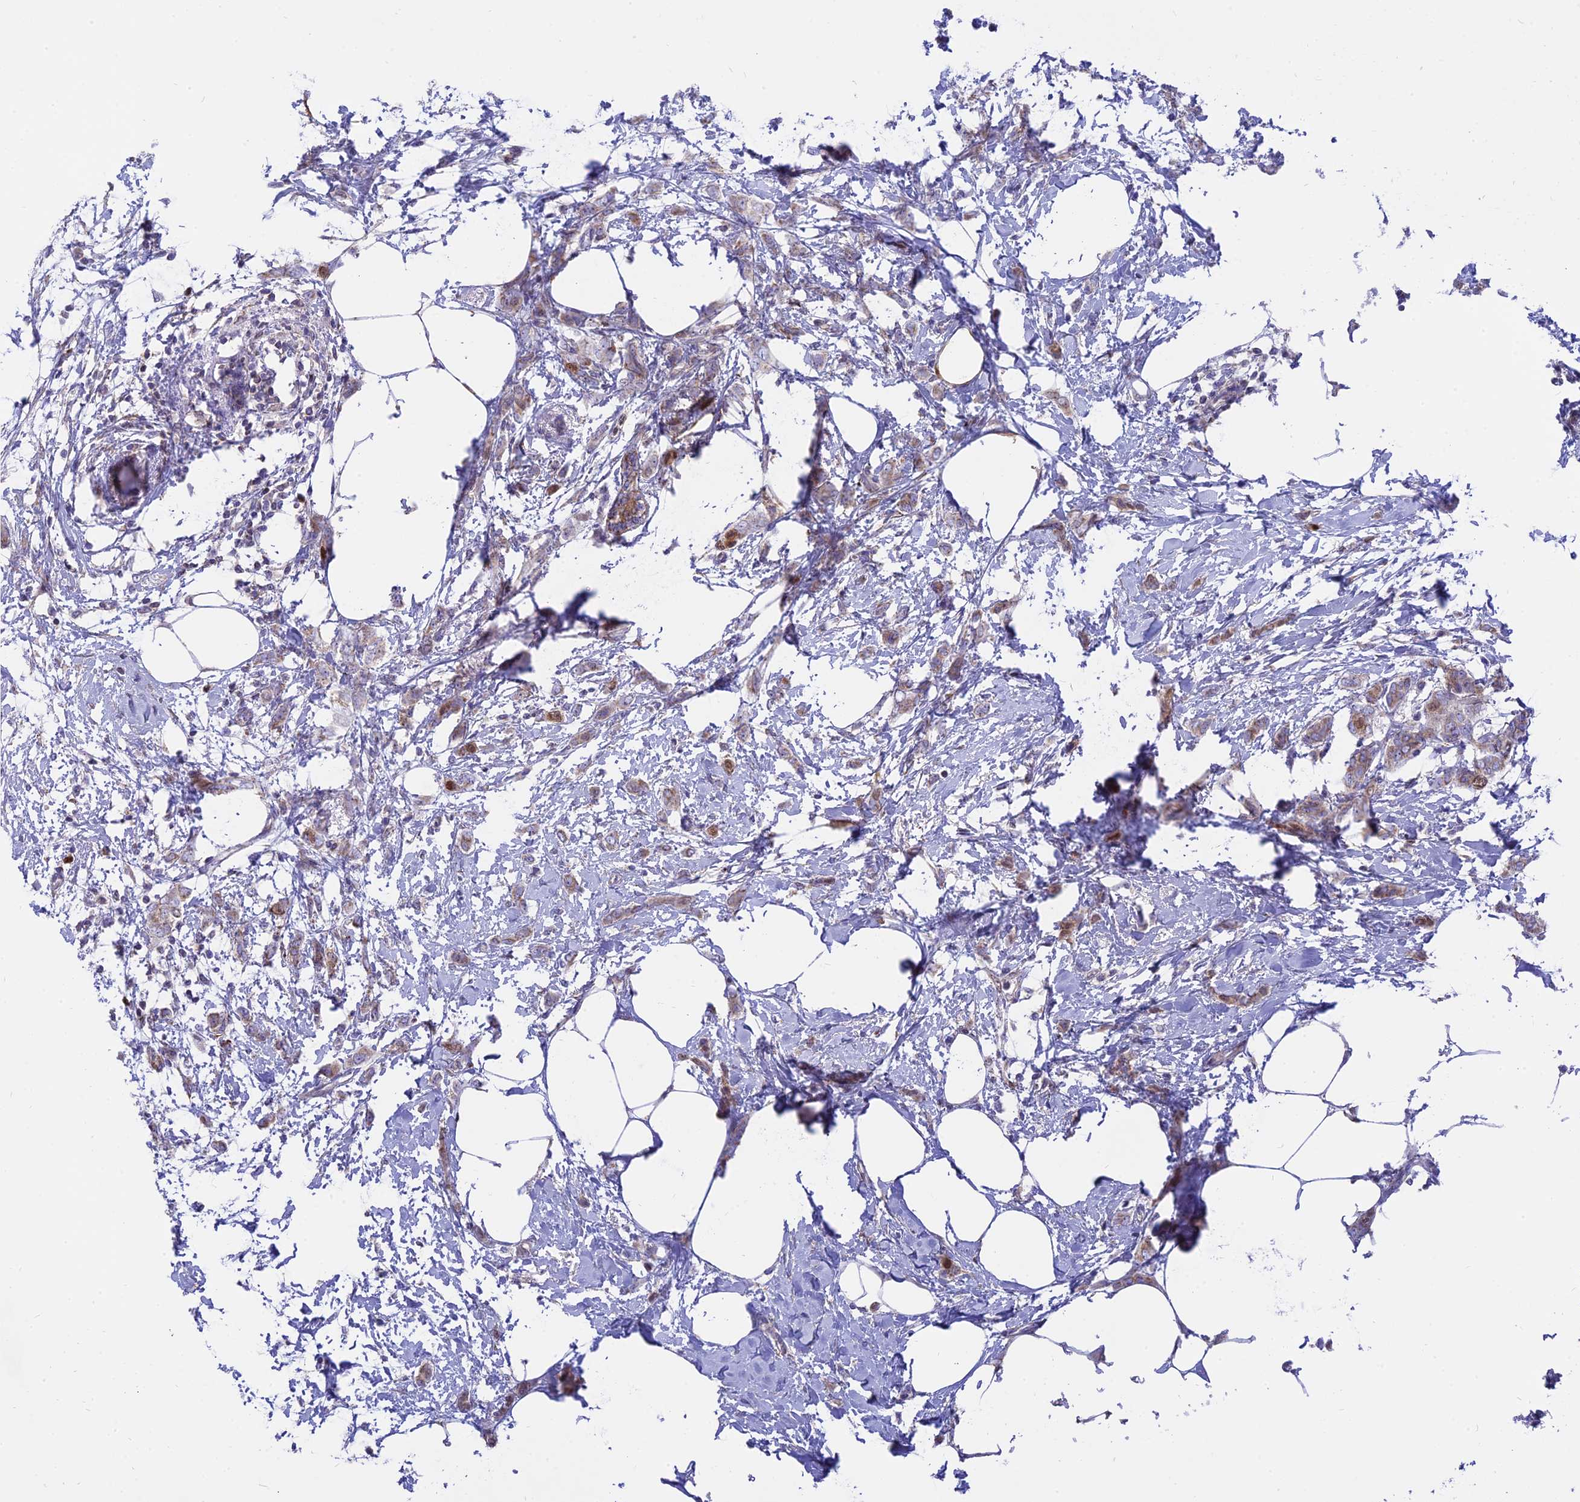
{"staining": {"intensity": "weak", "quantity": "<25%", "location": "cytoplasmic/membranous"}, "tissue": "breast cancer", "cell_type": "Tumor cells", "image_type": "cancer", "snomed": [{"axis": "morphology", "description": "Duct carcinoma"}, {"axis": "topography", "description": "Breast"}], "caption": "Immunohistochemistry histopathology image of neoplastic tissue: breast cancer (intraductal carcinoma) stained with DAB (3,3'-diaminobenzidine) displays no significant protein expression in tumor cells.", "gene": "CENPV", "patient": {"sex": "female", "age": 72}}